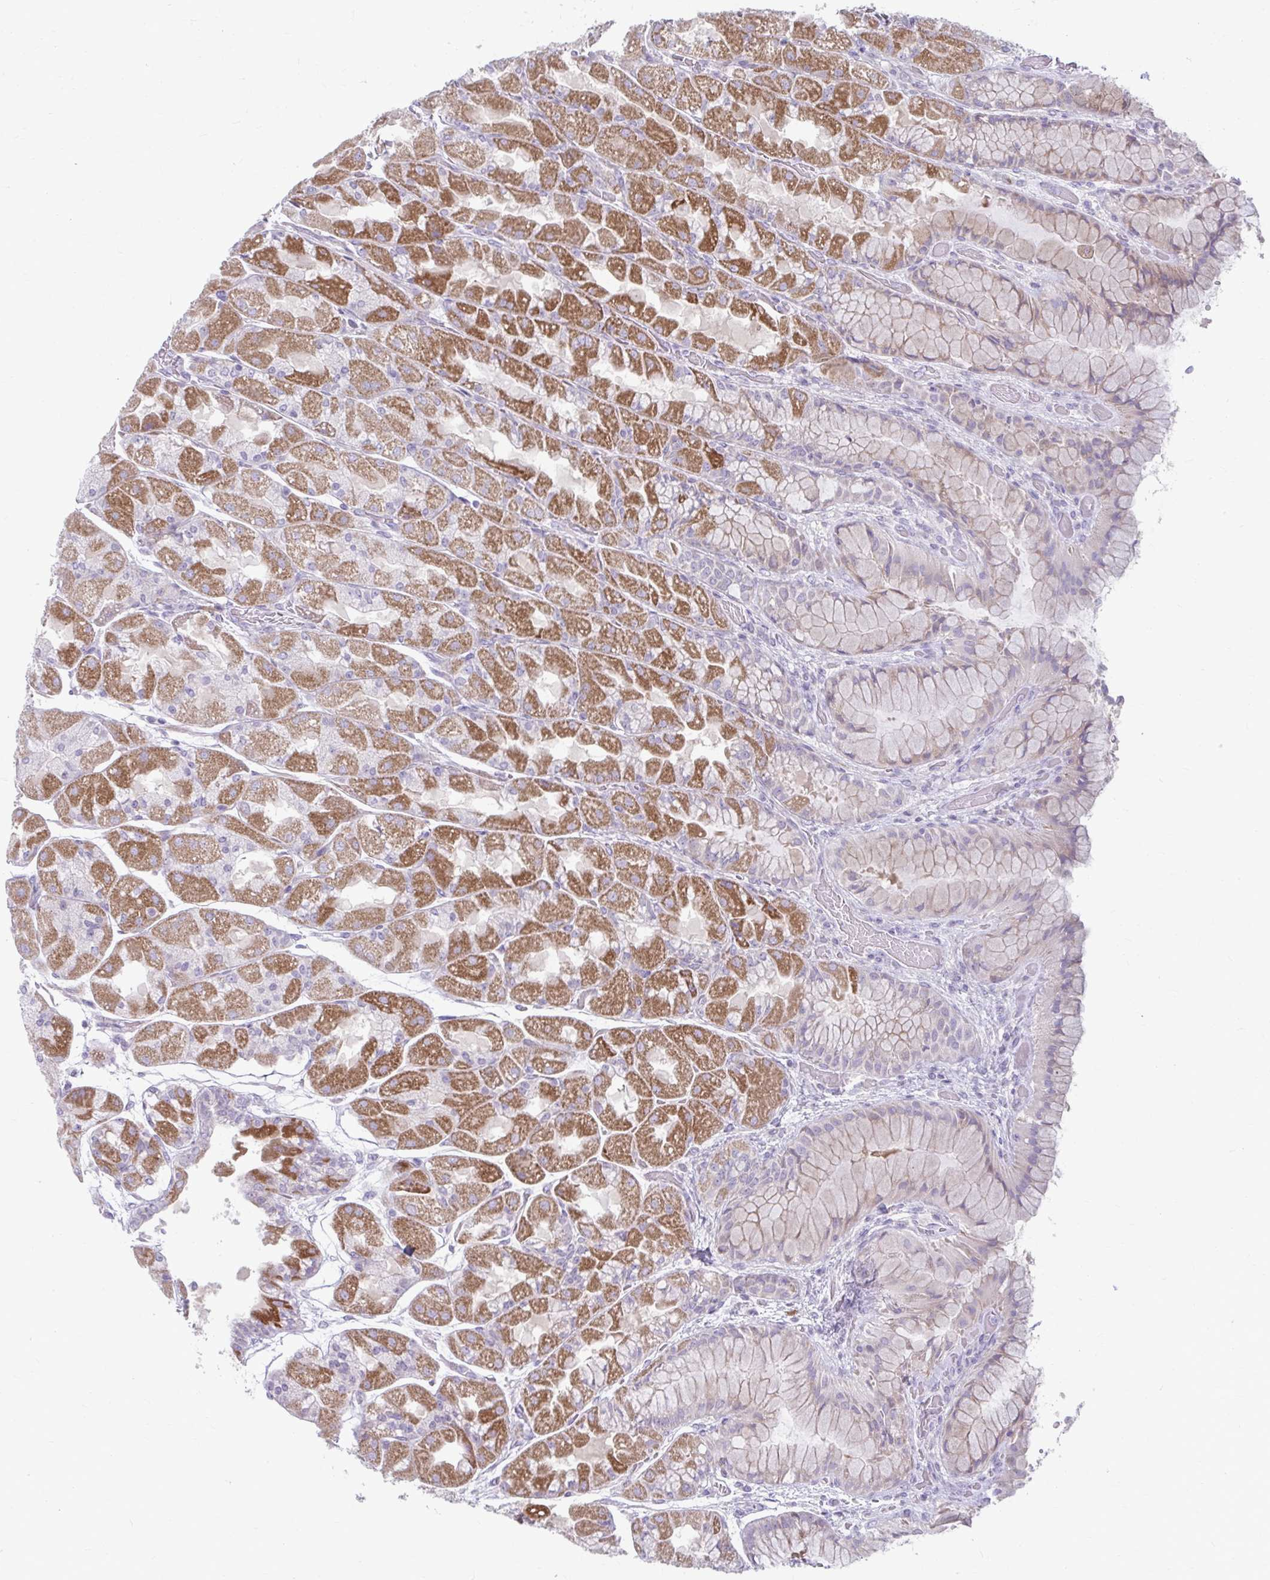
{"staining": {"intensity": "moderate", "quantity": "25%-75%", "location": "cytoplasmic/membranous"}, "tissue": "stomach", "cell_type": "Glandular cells", "image_type": "normal", "snomed": [{"axis": "morphology", "description": "Normal tissue, NOS"}, {"axis": "topography", "description": "Stomach"}], "caption": "Unremarkable stomach reveals moderate cytoplasmic/membranous expression in approximately 25%-75% of glandular cells, visualized by immunohistochemistry.", "gene": "MSMO1", "patient": {"sex": "female", "age": 61}}